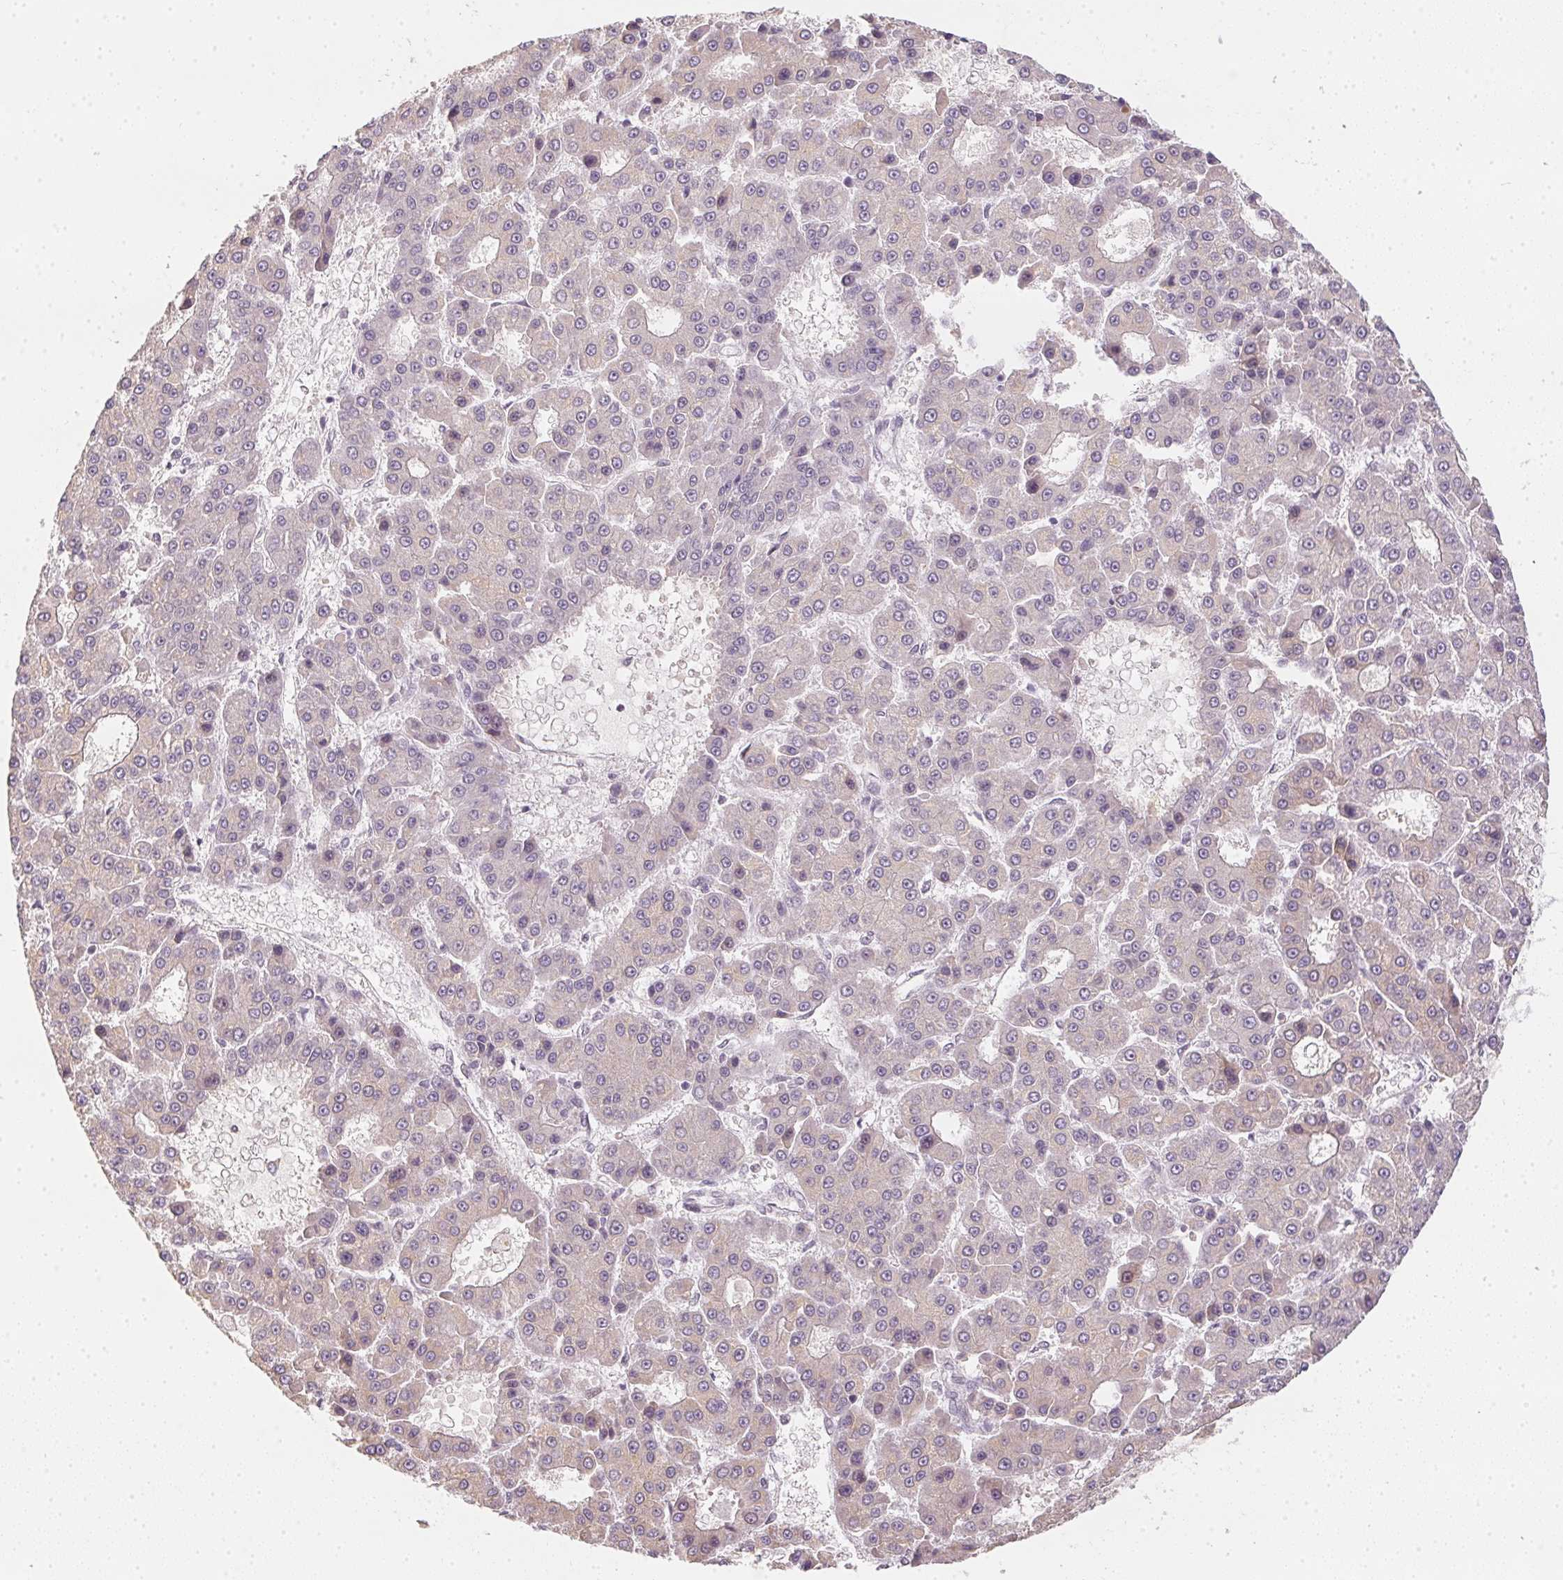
{"staining": {"intensity": "negative", "quantity": "none", "location": "none"}, "tissue": "liver cancer", "cell_type": "Tumor cells", "image_type": "cancer", "snomed": [{"axis": "morphology", "description": "Carcinoma, Hepatocellular, NOS"}, {"axis": "topography", "description": "Liver"}], "caption": "Liver hepatocellular carcinoma was stained to show a protein in brown. There is no significant expression in tumor cells.", "gene": "KDM4D", "patient": {"sex": "male", "age": 70}}